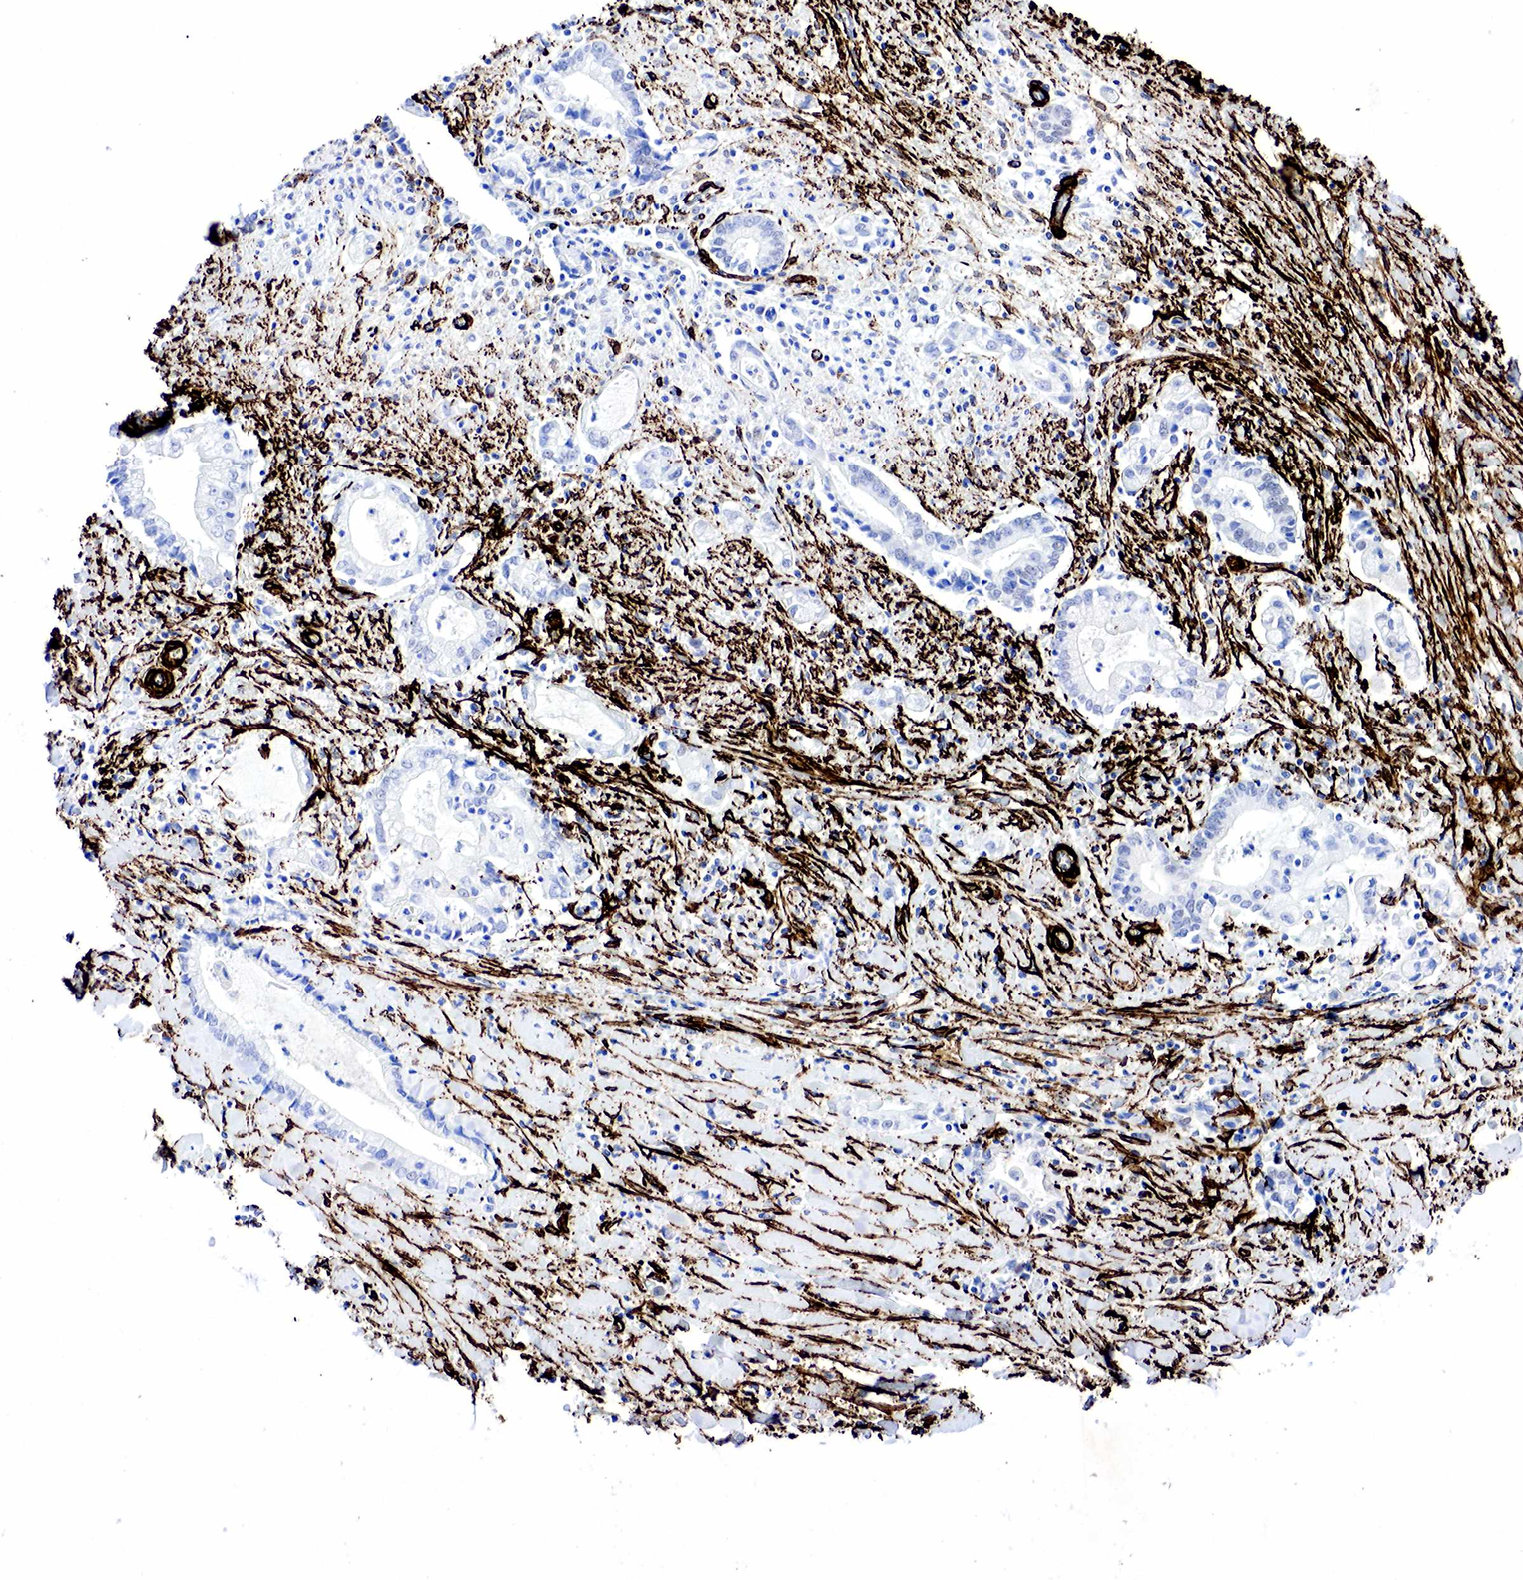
{"staining": {"intensity": "negative", "quantity": "none", "location": "none"}, "tissue": "liver cancer", "cell_type": "Tumor cells", "image_type": "cancer", "snomed": [{"axis": "morphology", "description": "Cholangiocarcinoma"}, {"axis": "topography", "description": "Liver"}], "caption": "Photomicrograph shows no significant protein expression in tumor cells of cholangiocarcinoma (liver).", "gene": "ACTA2", "patient": {"sex": "male", "age": 57}}